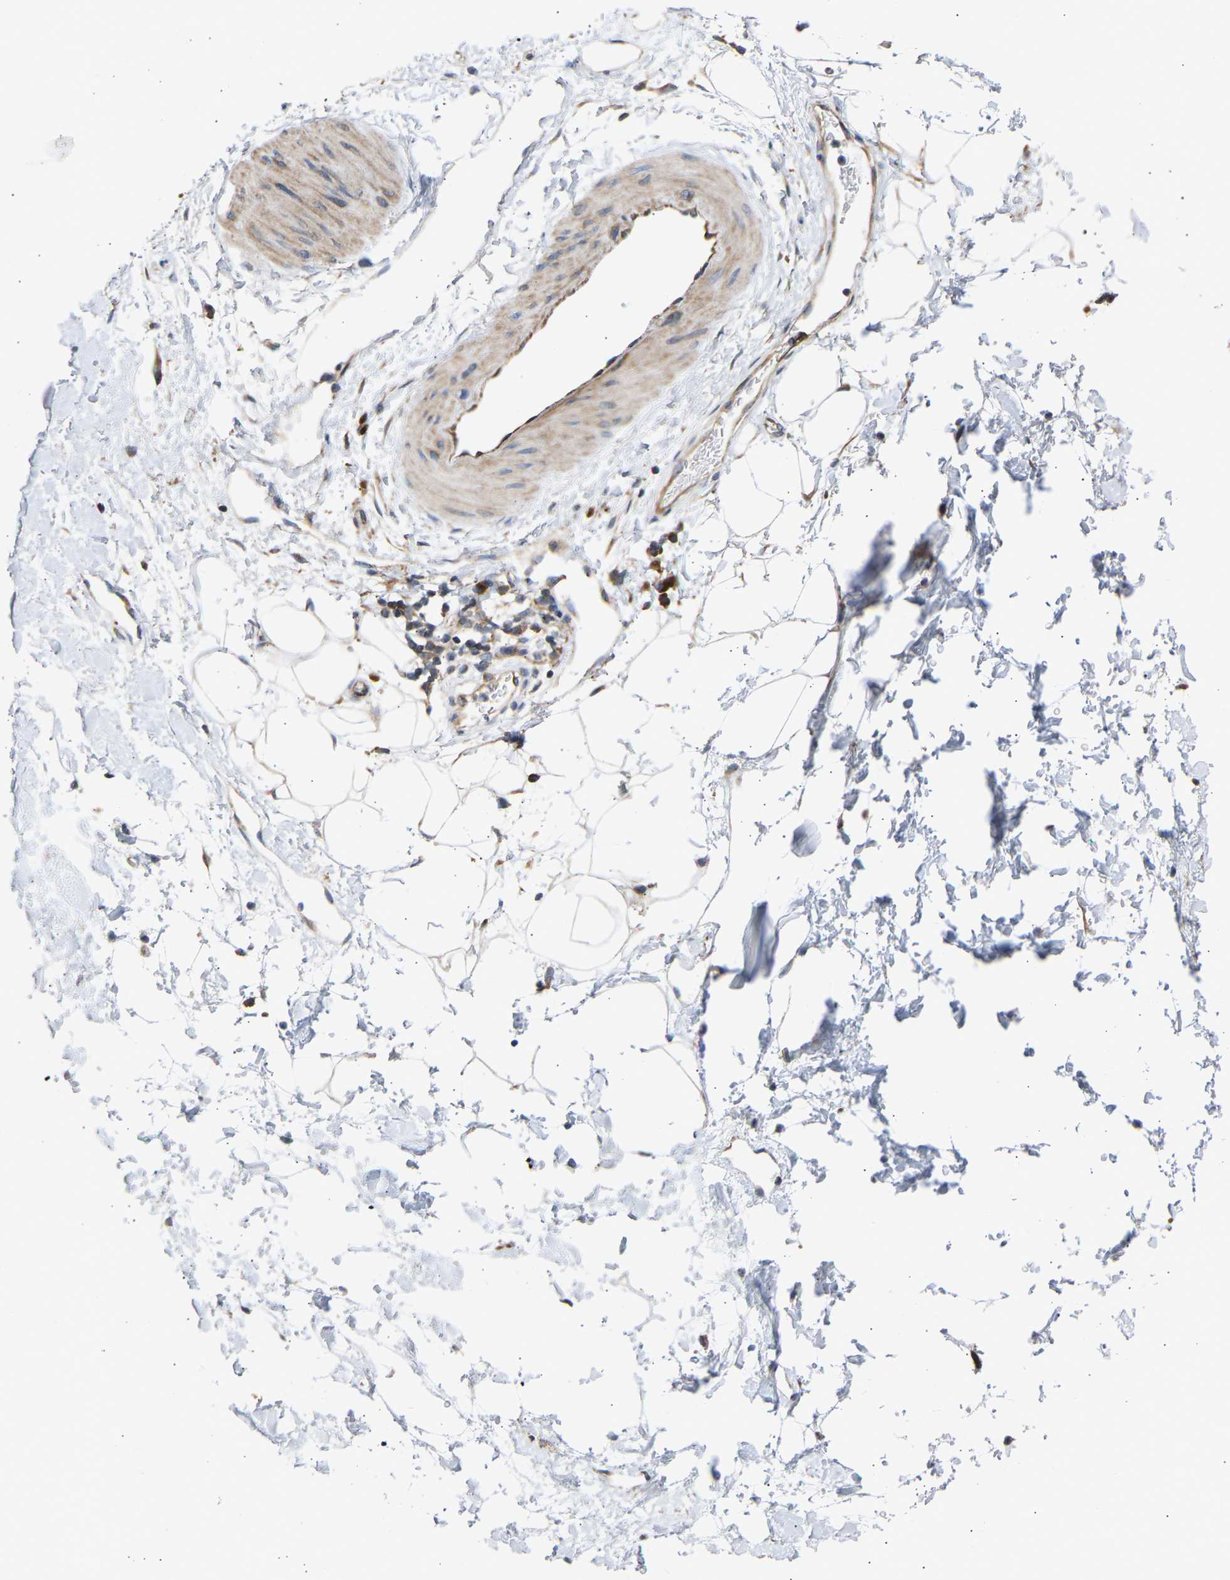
{"staining": {"intensity": "moderate", "quantity": ">75%", "location": "cytoplasmic/membranous"}, "tissue": "adipose tissue", "cell_type": "Adipocytes", "image_type": "normal", "snomed": [{"axis": "morphology", "description": "Normal tissue, NOS"}, {"axis": "topography", "description": "Soft tissue"}], "caption": "Immunohistochemistry of unremarkable human adipose tissue shows medium levels of moderate cytoplasmic/membranous positivity in about >75% of adipocytes.", "gene": "GCN1", "patient": {"sex": "male", "age": 72}}